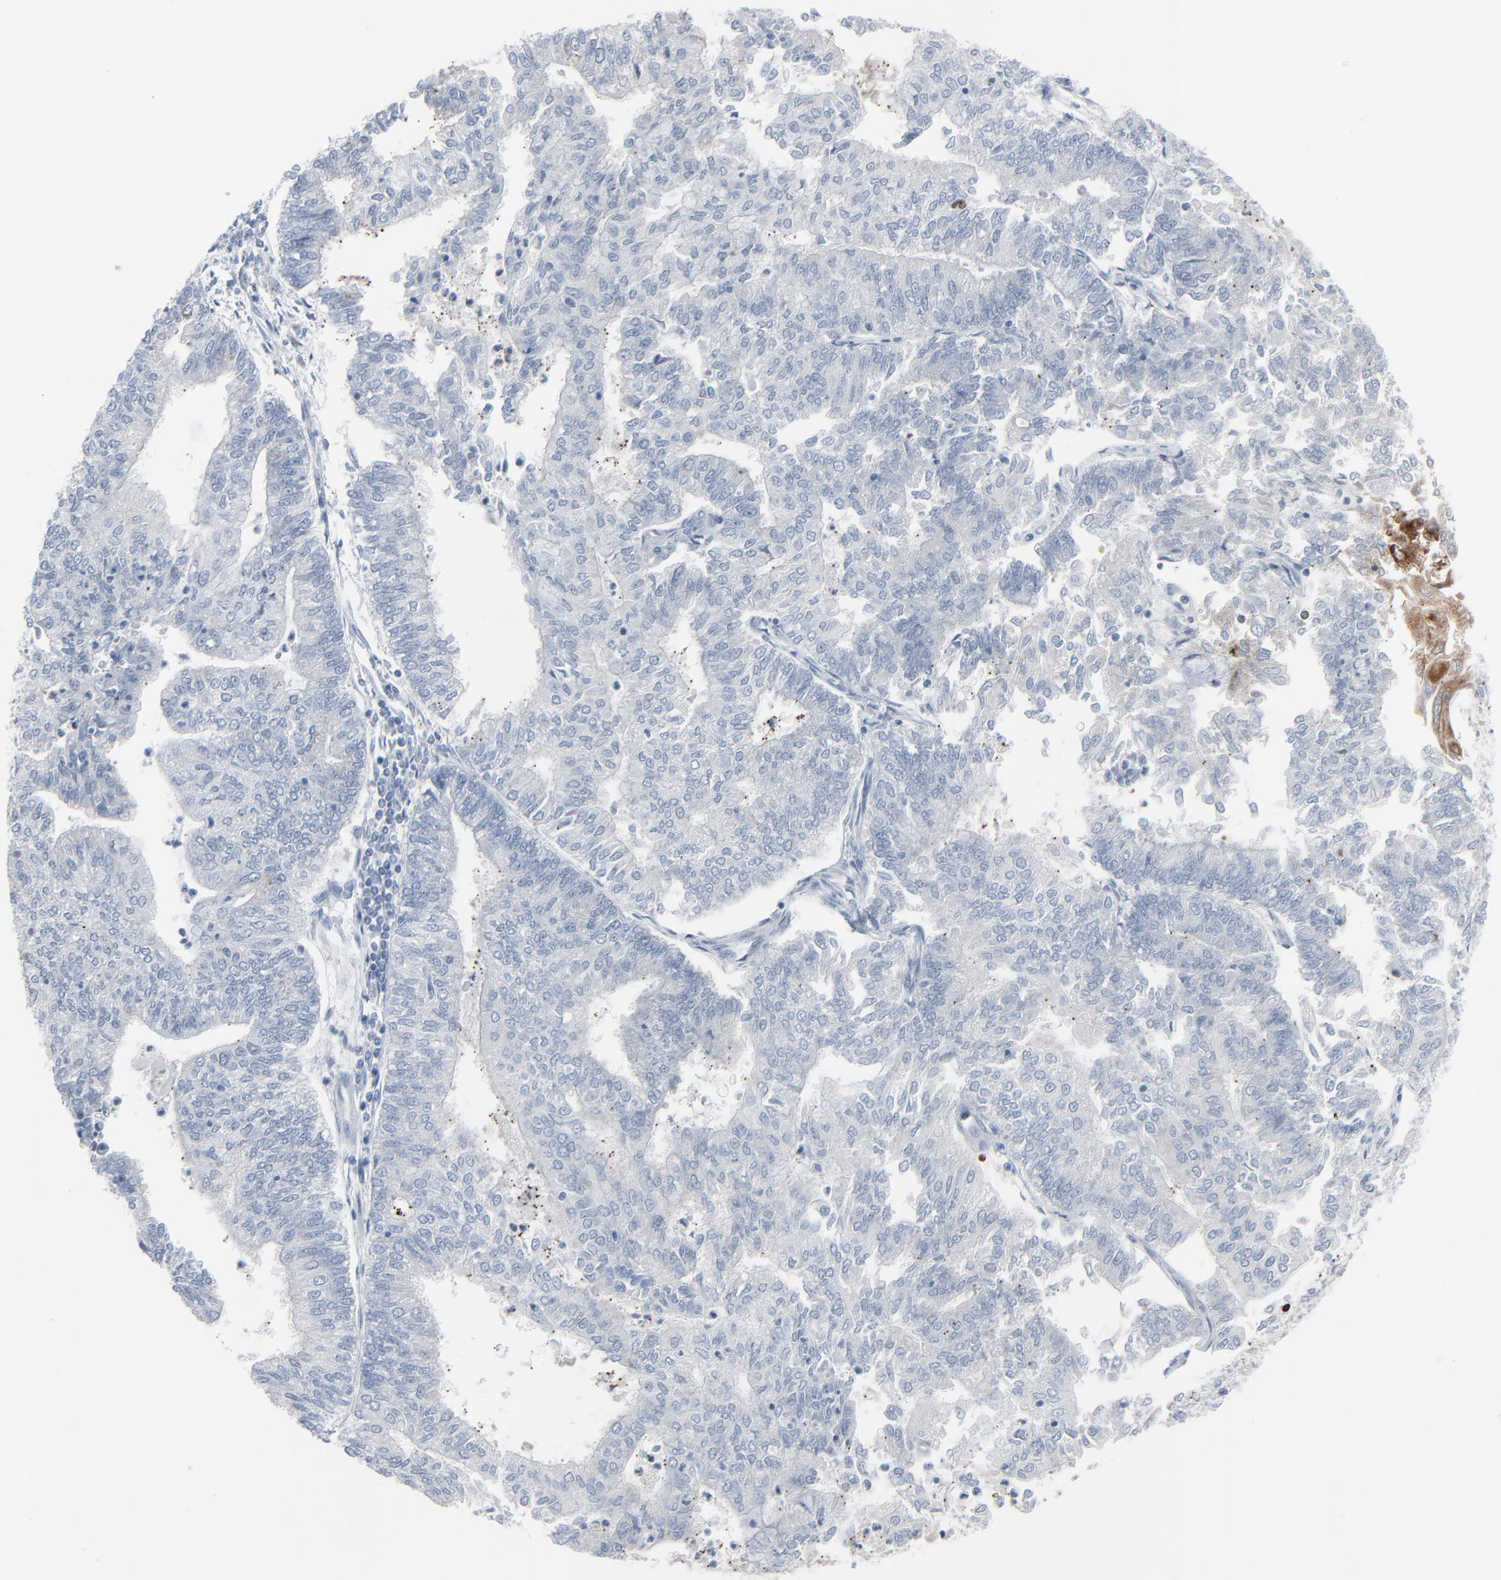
{"staining": {"intensity": "negative", "quantity": "none", "location": "none"}, "tissue": "endometrial cancer", "cell_type": "Tumor cells", "image_type": "cancer", "snomed": [{"axis": "morphology", "description": "Adenocarcinoma, NOS"}, {"axis": "topography", "description": "Endometrium"}], "caption": "IHC micrograph of adenocarcinoma (endometrial) stained for a protein (brown), which demonstrates no positivity in tumor cells.", "gene": "SAGE1", "patient": {"sex": "female", "age": 59}}